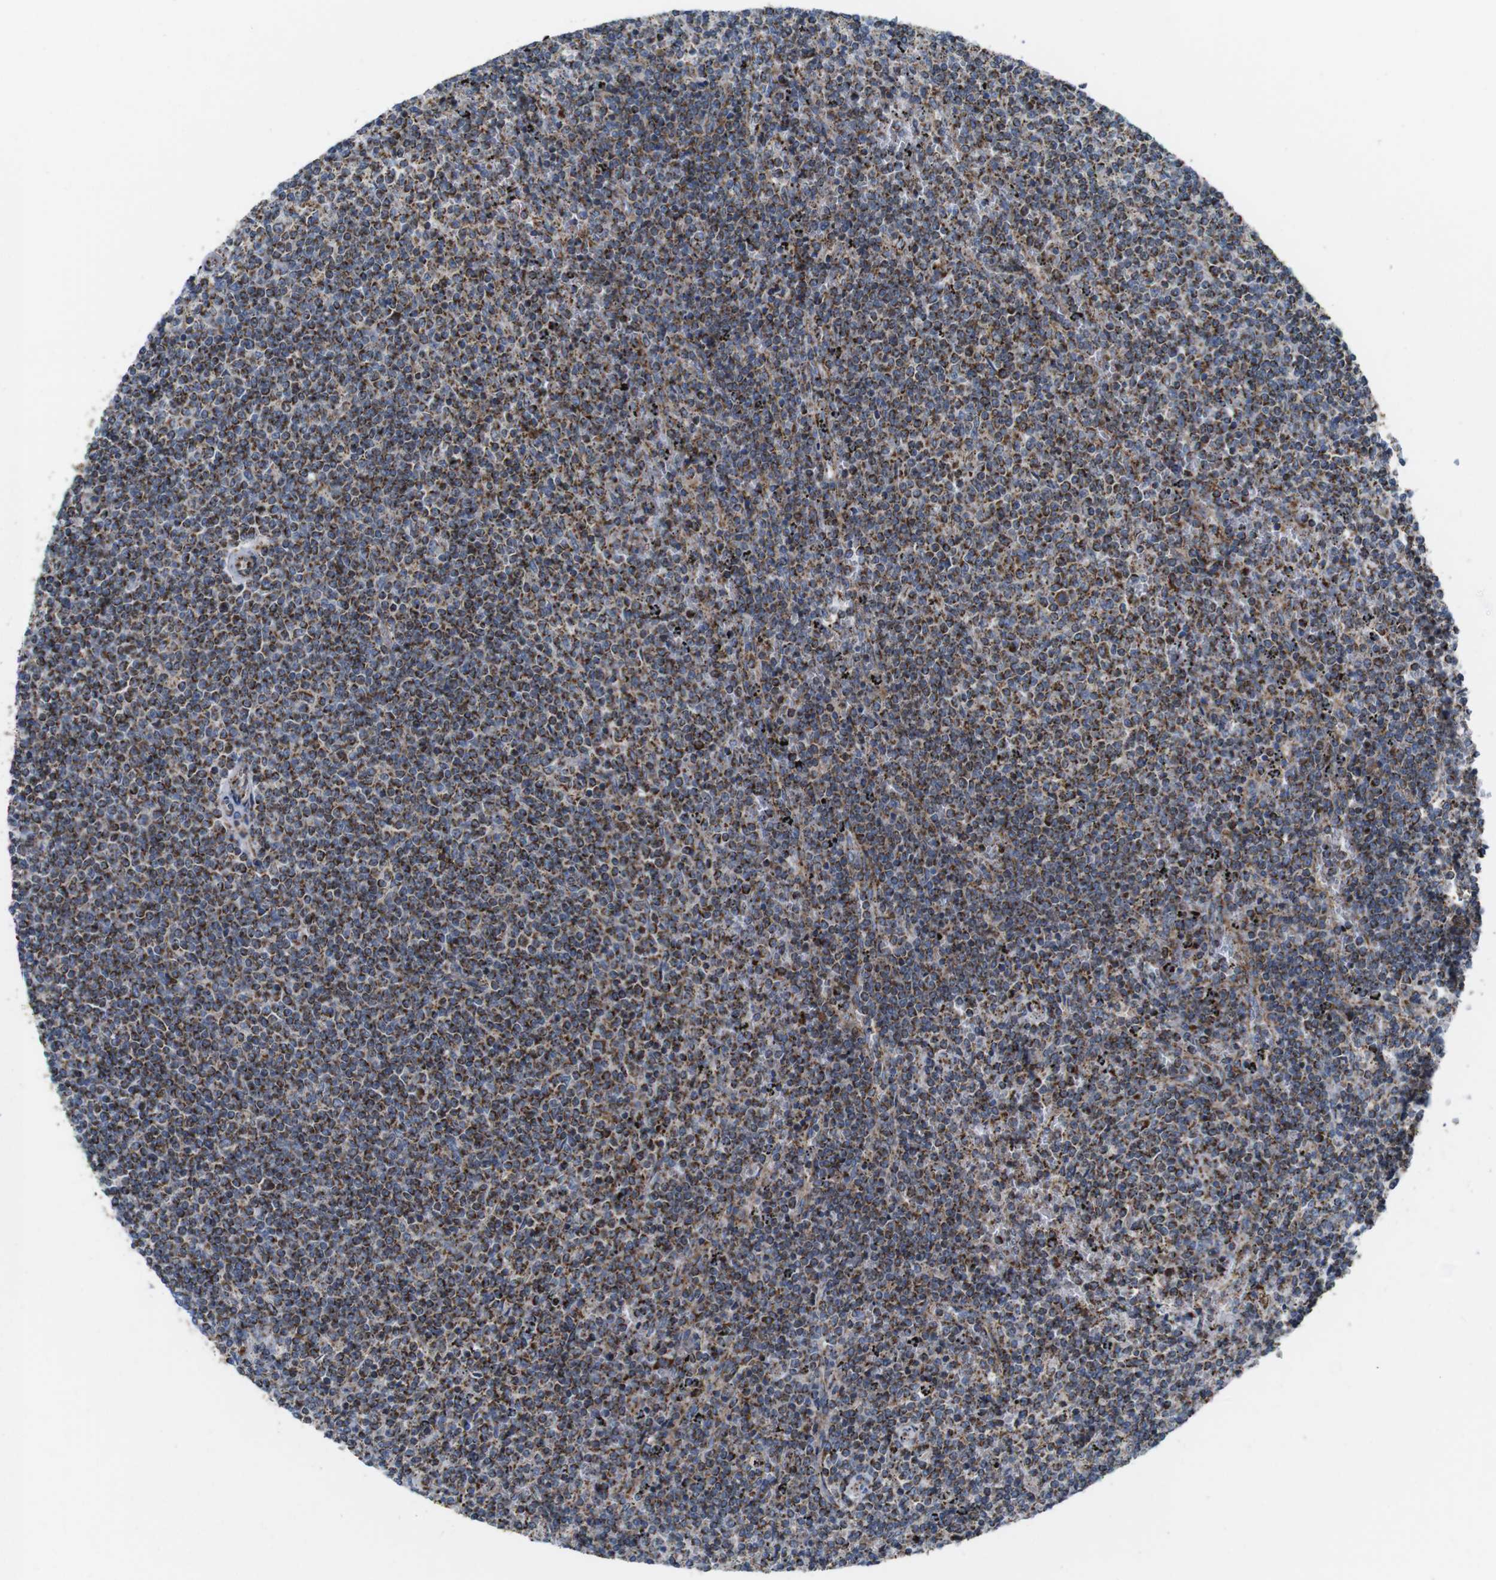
{"staining": {"intensity": "weak", "quantity": ">75%", "location": "cytoplasmic/membranous"}, "tissue": "lymphoma", "cell_type": "Tumor cells", "image_type": "cancer", "snomed": [{"axis": "morphology", "description": "Malignant lymphoma, non-Hodgkin's type, Low grade"}, {"axis": "topography", "description": "Spleen"}], "caption": "A micrograph of human low-grade malignant lymphoma, non-Hodgkin's type stained for a protein shows weak cytoplasmic/membranous brown staining in tumor cells.", "gene": "HK1", "patient": {"sex": "female", "age": 50}}